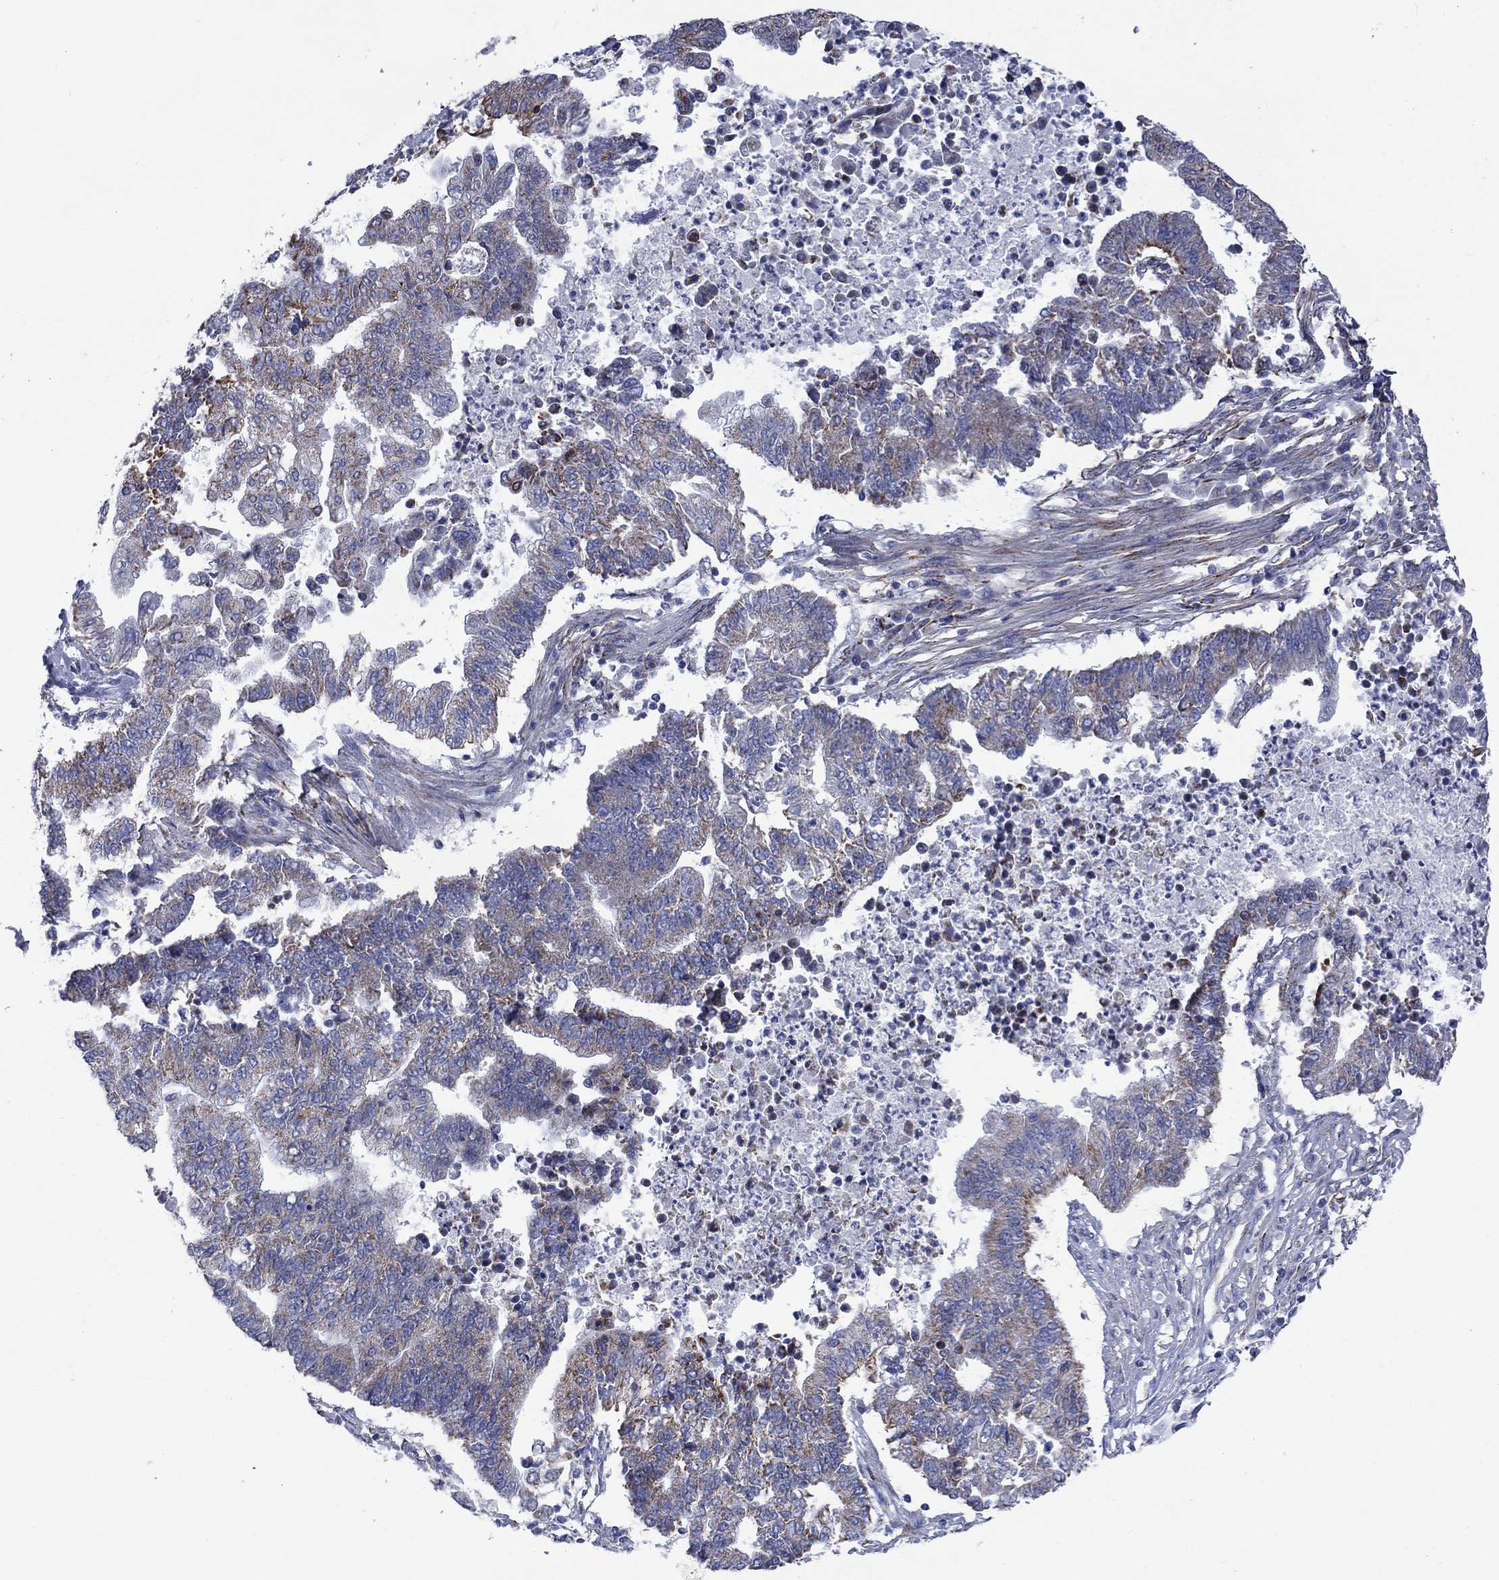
{"staining": {"intensity": "strong", "quantity": "<25%", "location": "cytoplasmic/membranous"}, "tissue": "endometrial cancer", "cell_type": "Tumor cells", "image_type": "cancer", "snomed": [{"axis": "morphology", "description": "Adenocarcinoma, NOS"}, {"axis": "topography", "description": "Uterus"}, {"axis": "topography", "description": "Endometrium"}], "caption": "The immunohistochemical stain shows strong cytoplasmic/membranous positivity in tumor cells of endometrial adenocarcinoma tissue.", "gene": "CISD1", "patient": {"sex": "female", "age": 54}}